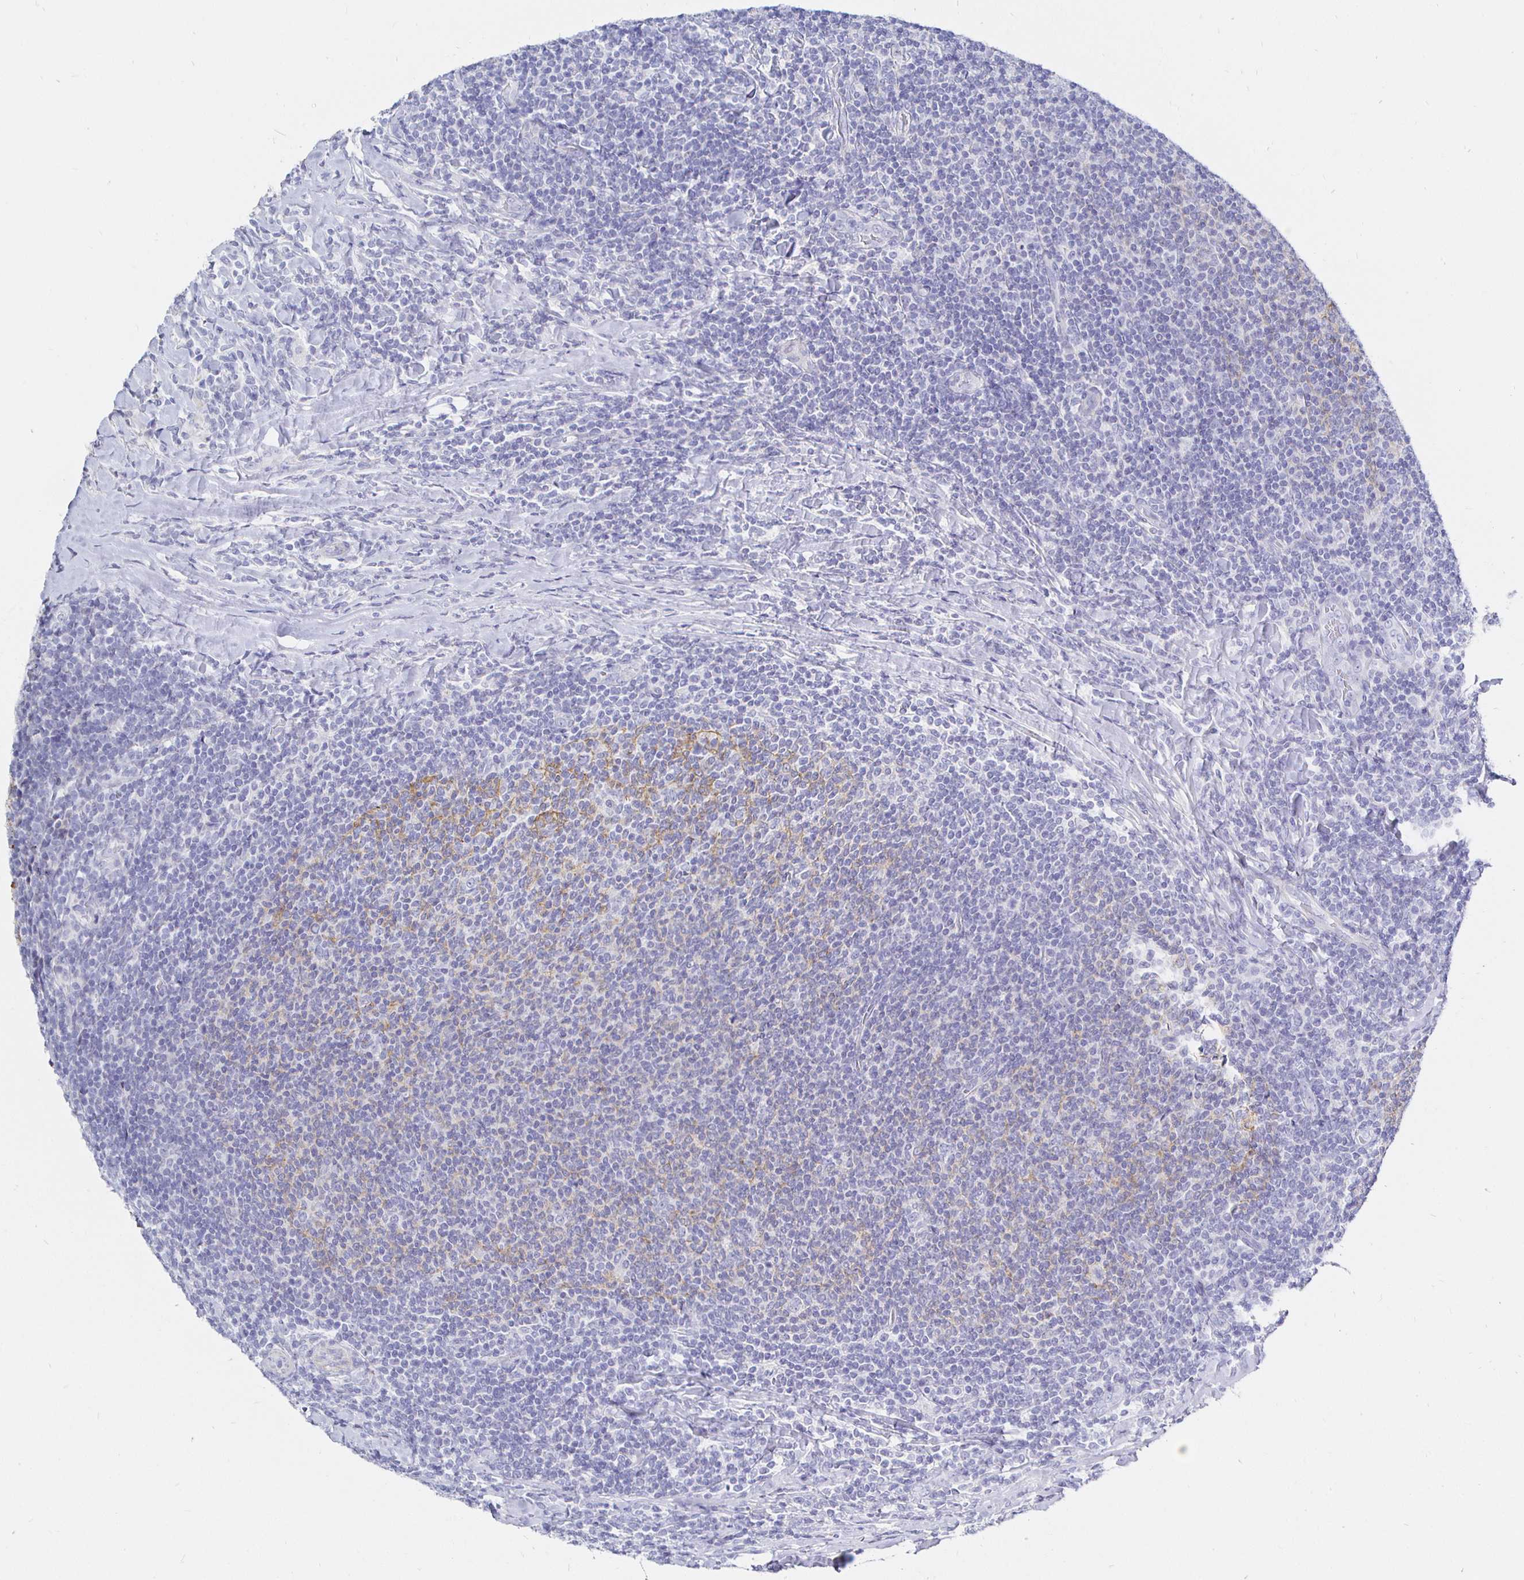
{"staining": {"intensity": "negative", "quantity": "none", "location": "none"}, "tissue": "lymphoma", "cell_type": "Tumor cells", "image_type": "cancer", "snomed": [{"axis": "morphology", "description": "Malignant lymphoma, non-Hodgkin's type, Low grade"}, {"axis": "topography", "description": "Lymph node"}], "caption": "Tumor cells are negative for protein expression in human lymphoma.", "gene": "CR2", "patient": {"sex": "male", "age": 52}}